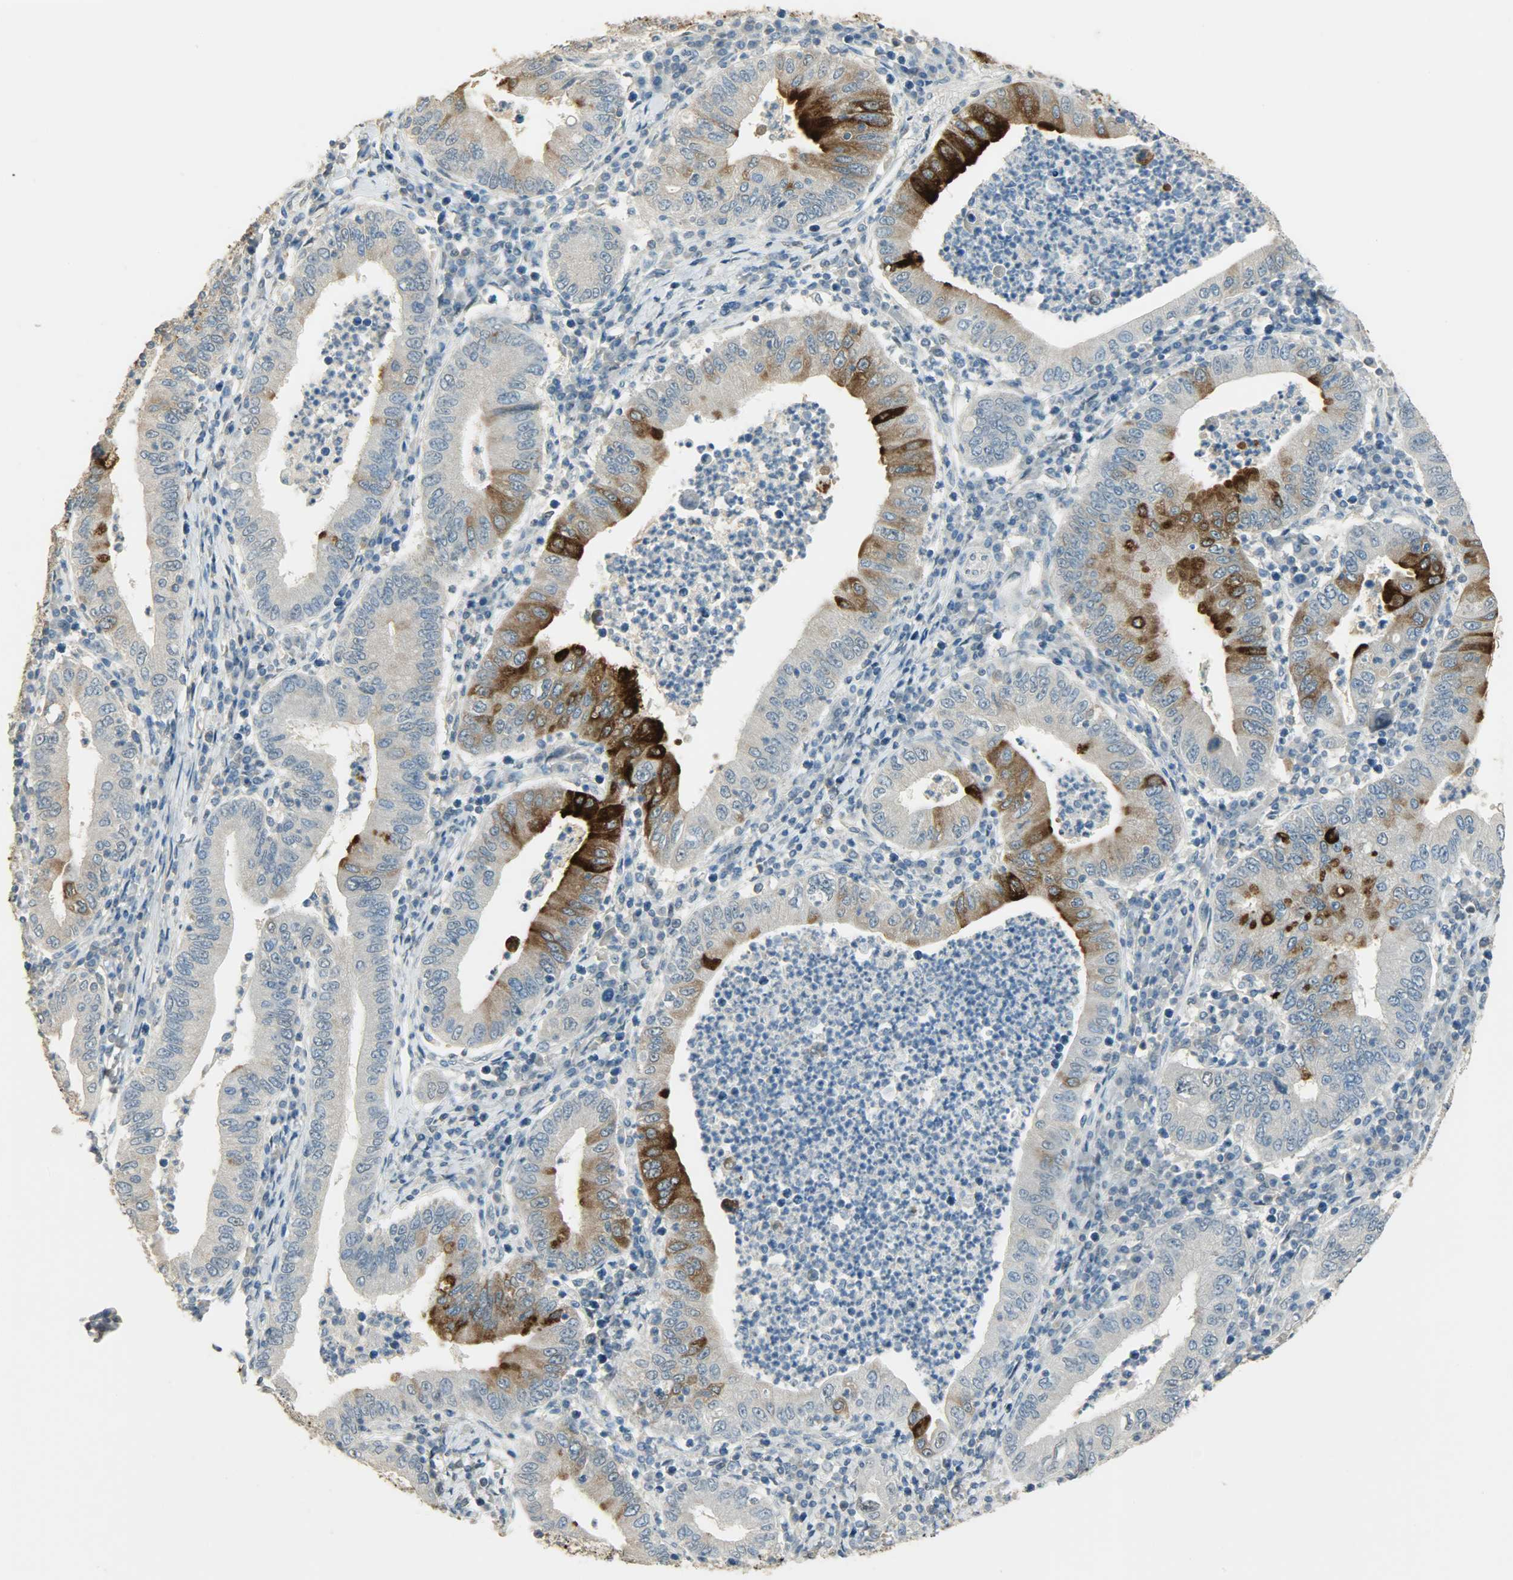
{"staining": {"intensity": "strong", "quantity": "<25%", "location": "cytoplasmic/membranous"}, "tissue": "stomach cancer", "cell_type": "Tumor cells", "image_type": "cancer", "snomed": [{"axis": "morphology", "description": "Normal tissue, NOS"}, {"axis": "morphology", "description": "Adenocarcinoma, NOS"}, {"axis": "topography", "description": "Esophagus"}, {"axis": "topography", "description": "Stomach, upper"}, {"axis": "topography", "description": "Peripheral nerve tissue"}], "caption": "Protein staining by immunohistochemistry shows strong cytoplasmic/membranous staining in approximately <25% of tumor cells in stomach adenocarcinoma. The staining was performed using DAB (3,3'-diaminobenzidine) to visualize the protein expression in brown, while the nuclei were stained in blue with hematoxylin (Magnification: 20x).", "gene": "PRMT5", "patient": {"sex": "male", "age": 62}}